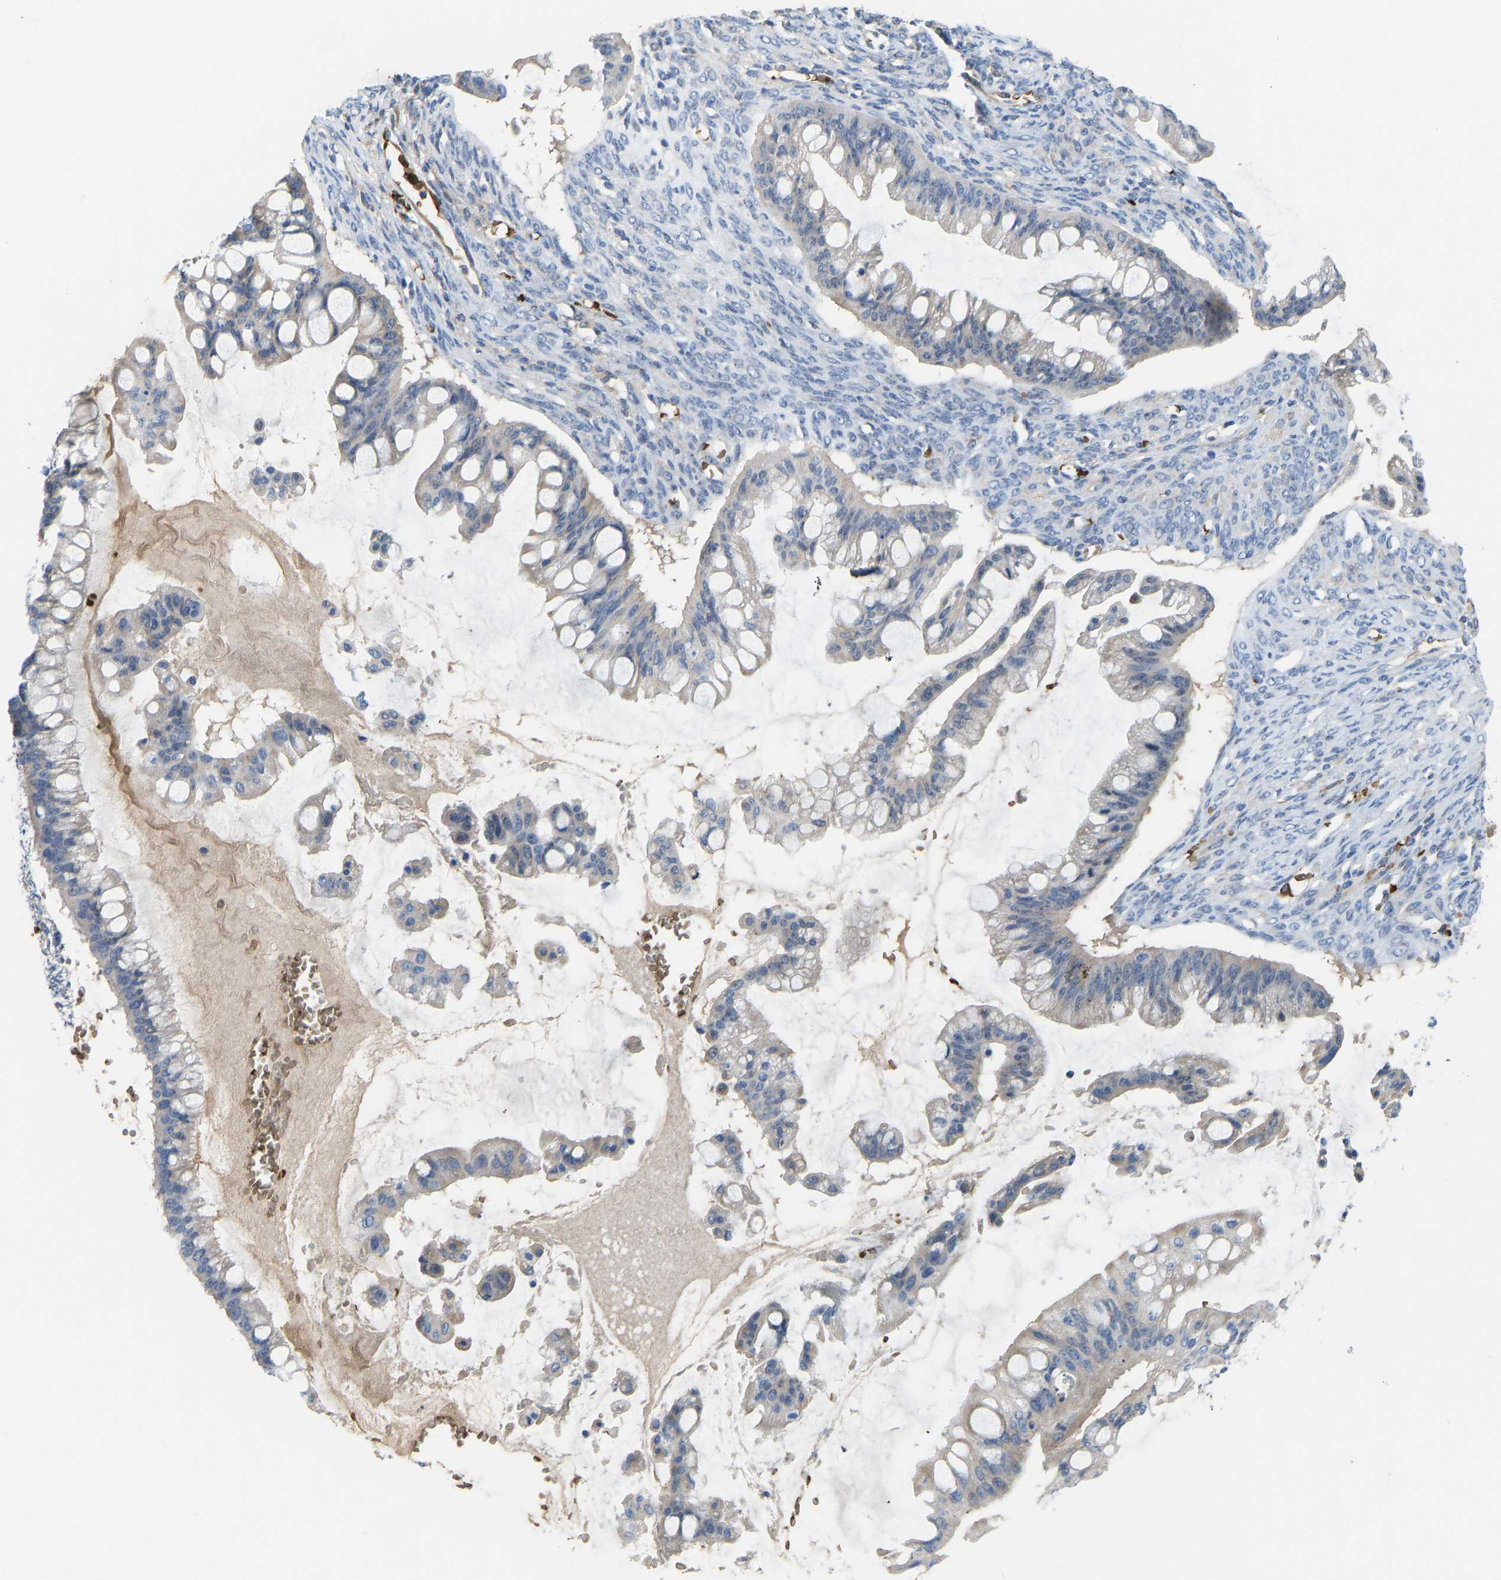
{"staining": {"intensity": "negative", "quantity": "none", "location": "none"}, "tissue": "ovarian cancer", "cell_type": "Tumor cells", "image_type": "cancer", "snomed": [{"axis": "morphology", "description": "Cystadenocarcinoma, mucinous, NOS"}, {"axis": "topography", "description": "Ovary"}], "caption": "Human ovarian cancer (mucinous cystadenocarcinoma) stained for a protein using IHC exhibits no expression in tumor cells.", "gene": "PIGS", "patient": {"sex": "female", "age": 73}}